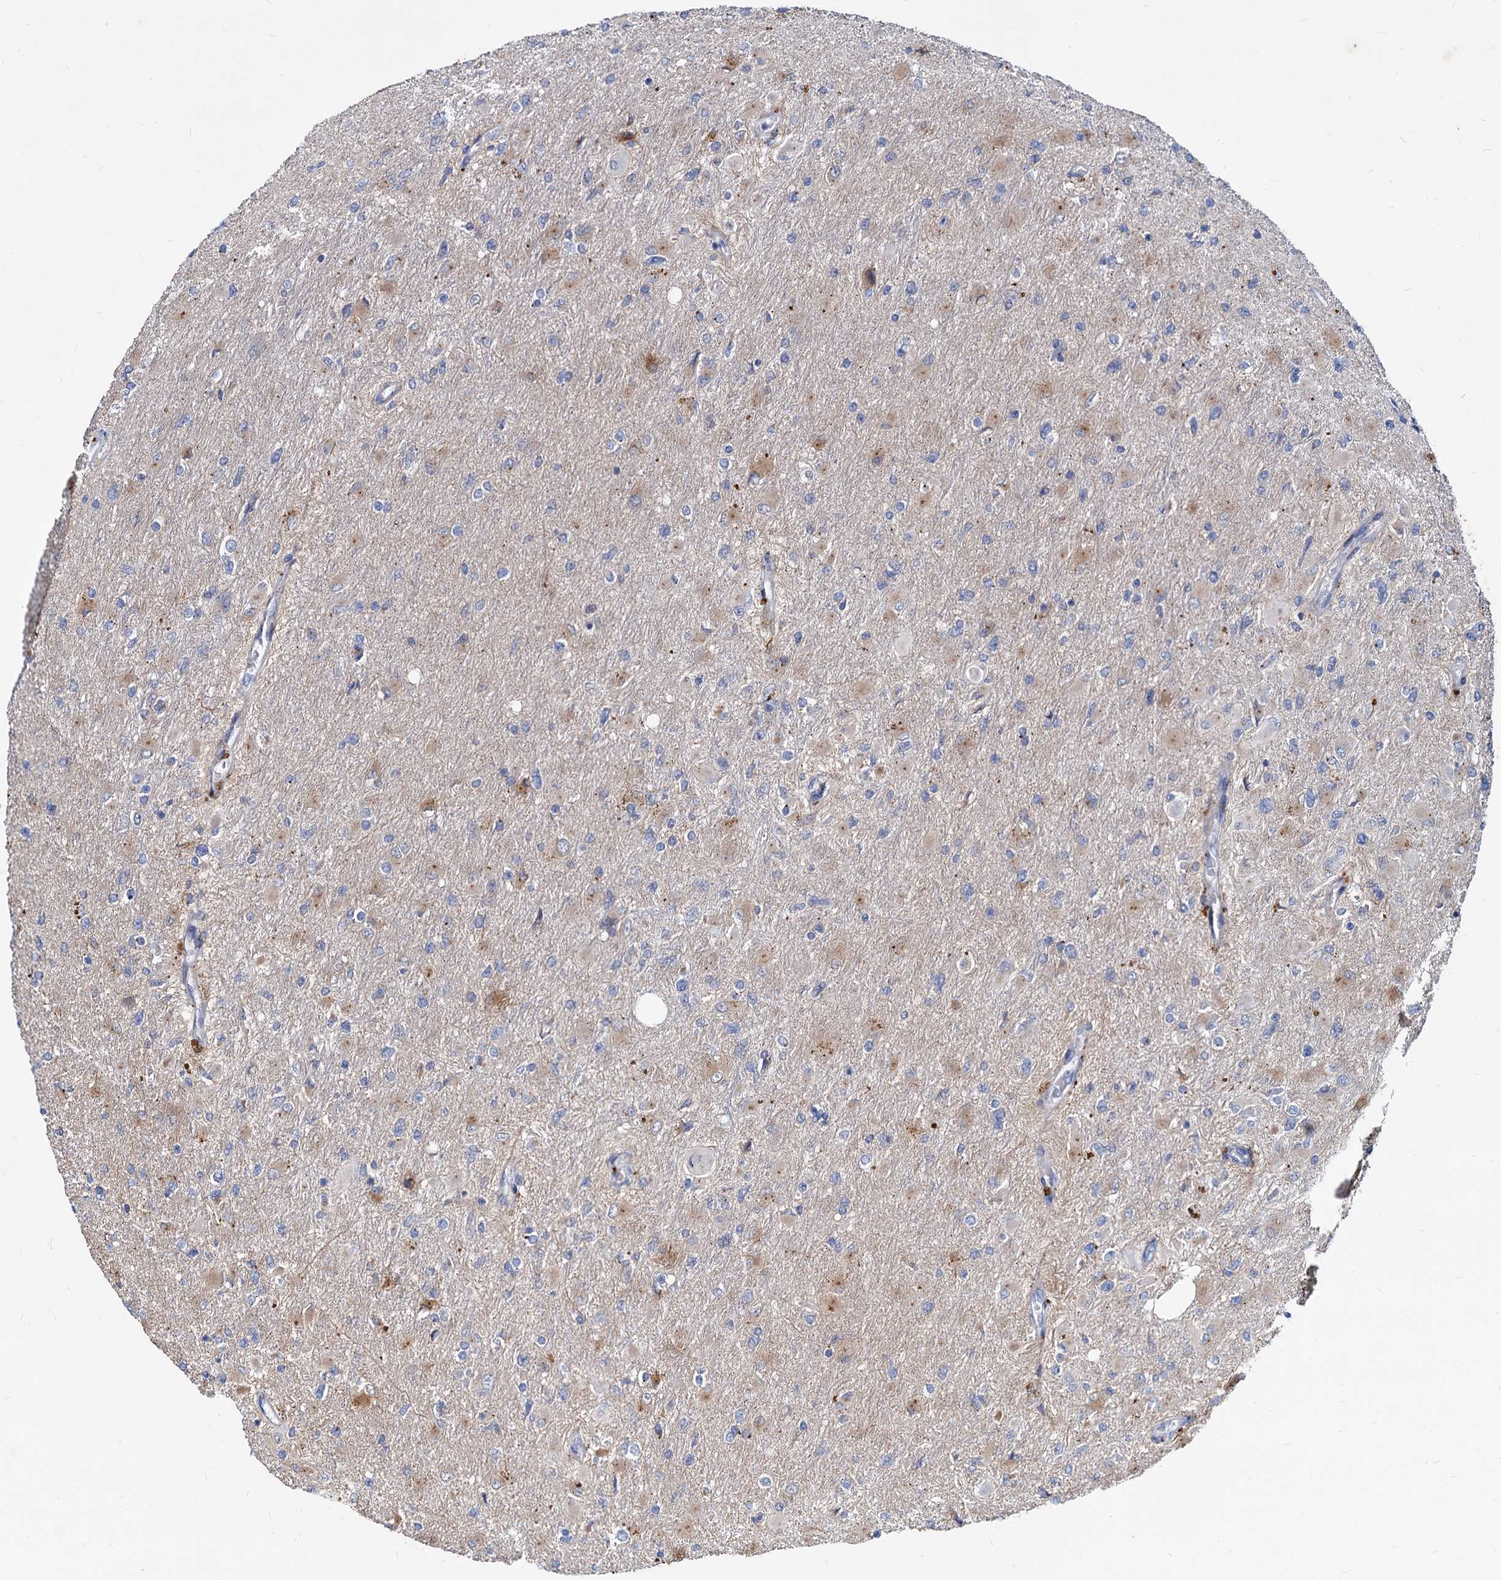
{"staining": {"intensity": "negative", "quantity": "none", "location": "none"}, "tissue": "glioma", "cell_type": "Tumor cells", "image_type": "cancer", "snomed": [{"axis": "morphology", "description": "Glioma, malignant, High grade"}, {"axis": "topography", "description": "Cerebral cortex"}], "caption": "A high-resolution histopathology image shows immunohistochemistry staining of high-grade glioma (malignant), which shows no significant positivity in tumor cells.", "gene": "AGBL4", "patient": {"sex": "female", "age": 36}}